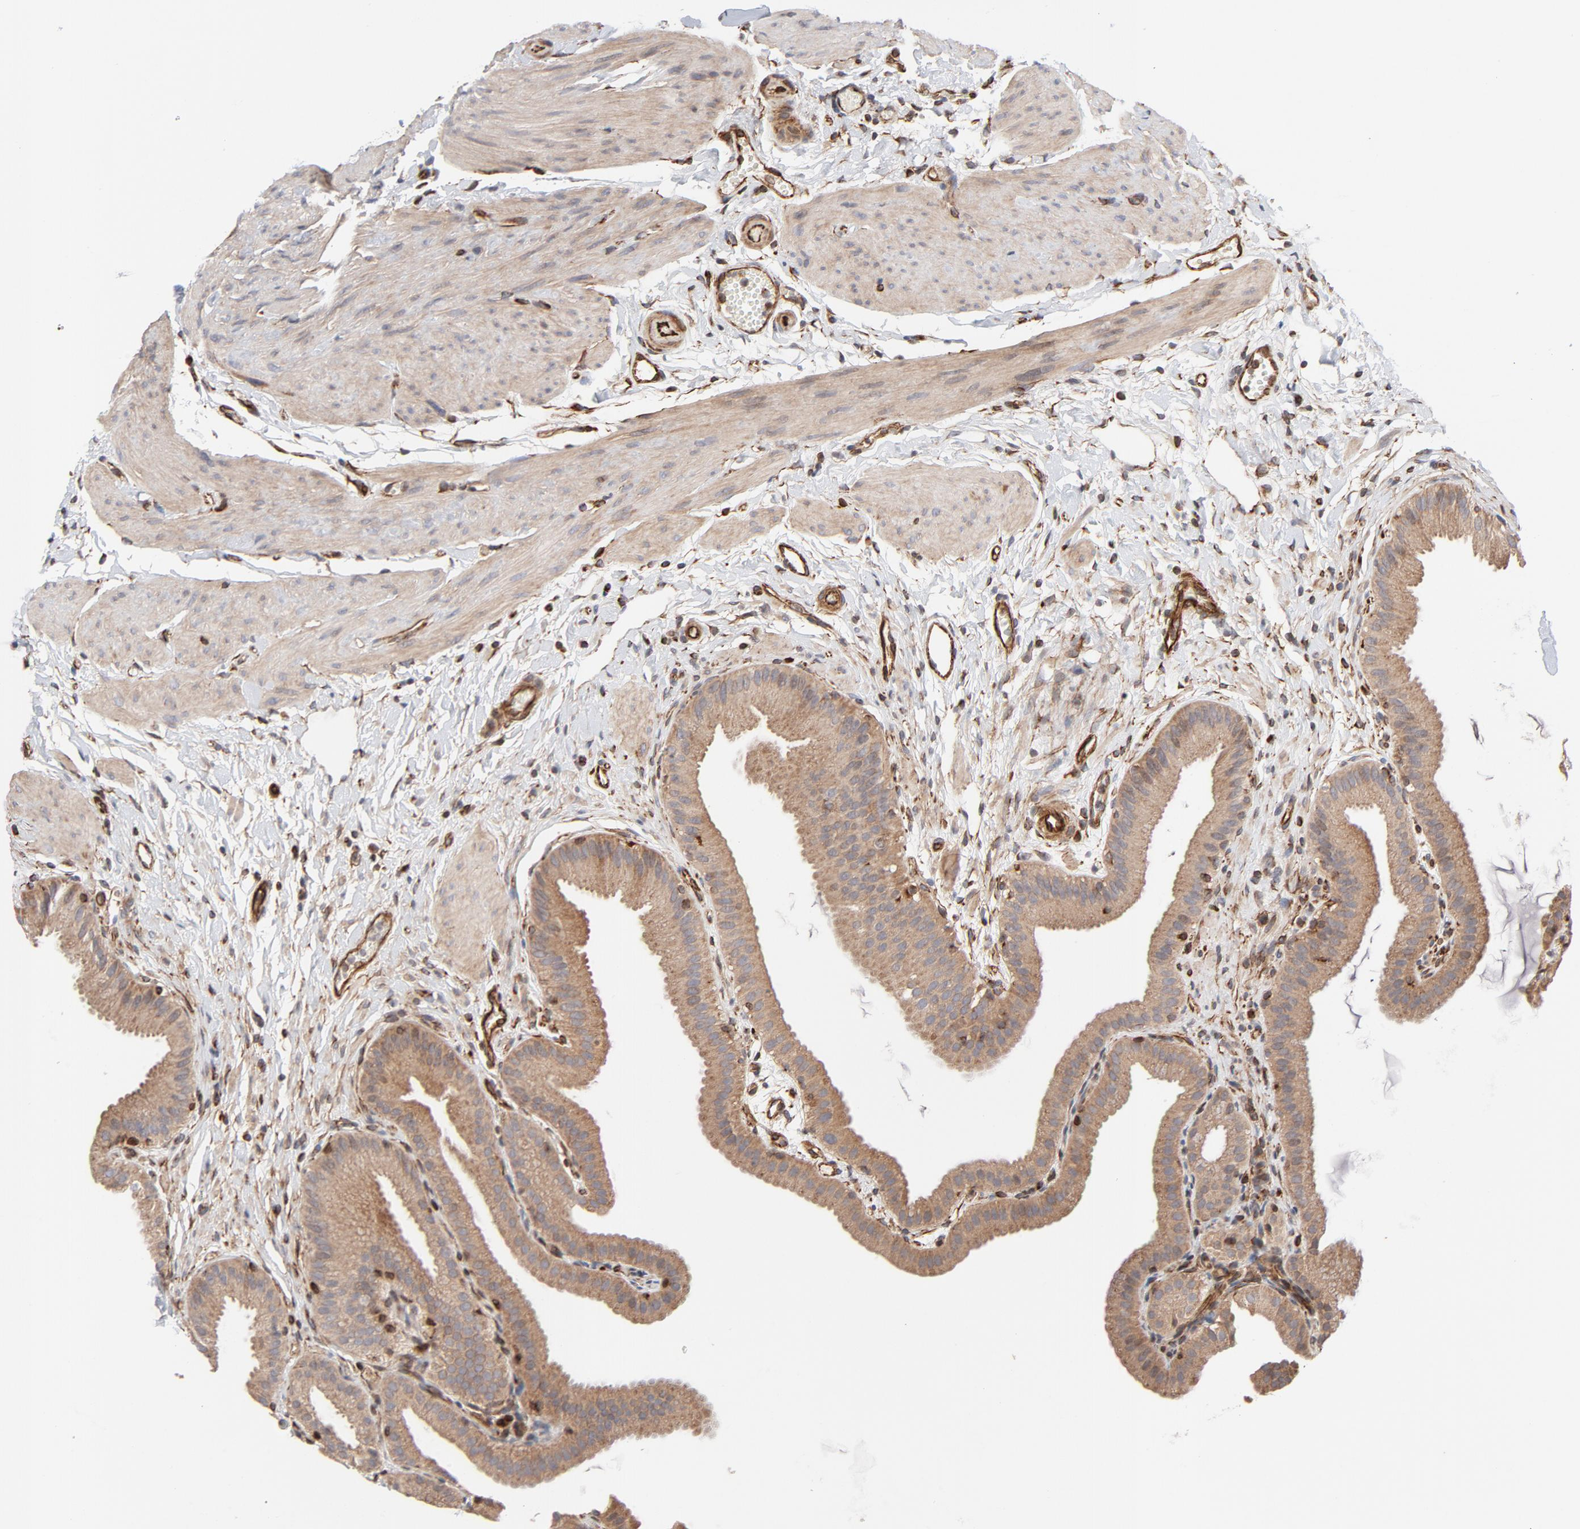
{"staining": {"intensity": "moderate", "quantity": ">75%", "location": "cytoplasmic/membranous"}, "tissue": "gallbladder", "cell_type": "Glandular cells", "image_type": "normal", "snomed": [{"axis": "morphology", "description": "Normal tissue, NOS"}, {"axis": "topography", "description": "Gallbladder"}], "caption": "Immunohistochemistry of benign gallbladder displays medium levels of moderate cytoplasmic/membranous expression in about >75% of glandular cells.", "gene": "DNAAF2", "patient": {"sex": "female", "age": 63}}